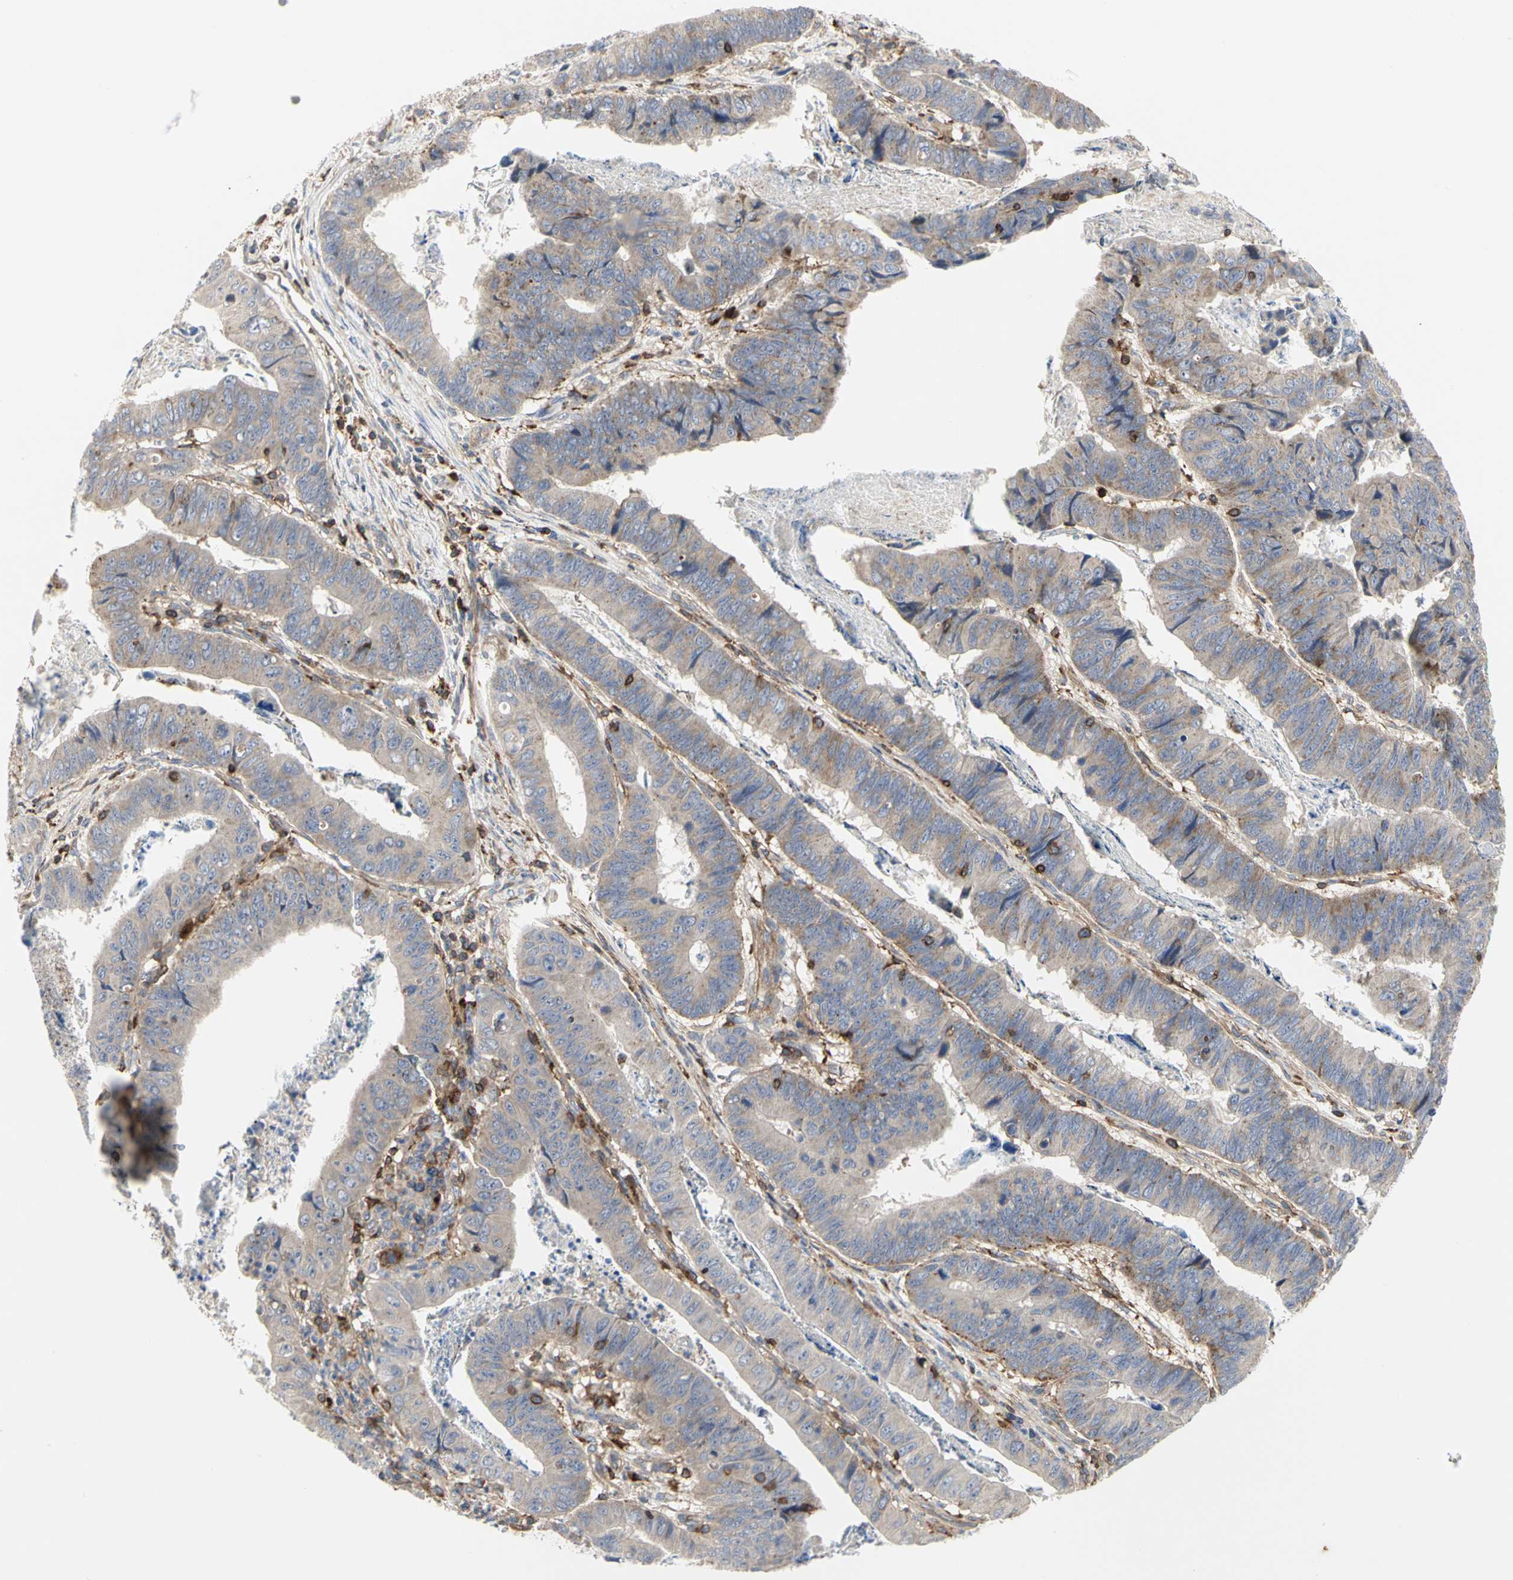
{"staining": {"intensity": "weak", "quantity": ">75%", "location": "cytoplasmic/membranous"}, "tissue": "stomach cancer", "cell_type": "Tumor cells", "image_type": "cancer", "snomed": [{"axis": "morphology", "description": "Adenocarcinoma, NOS"}, {"axis": "topography", "description": "Stomach, lower"}], "caption": "Immunohistochemical staining of adenocarcinoma (stomach) displays low levels of weak cytoplasmic/membranous protein staining in about >75% of tumor cells.", "gene": "NAPG", "patient": {"sex": "male", "age": 77}}